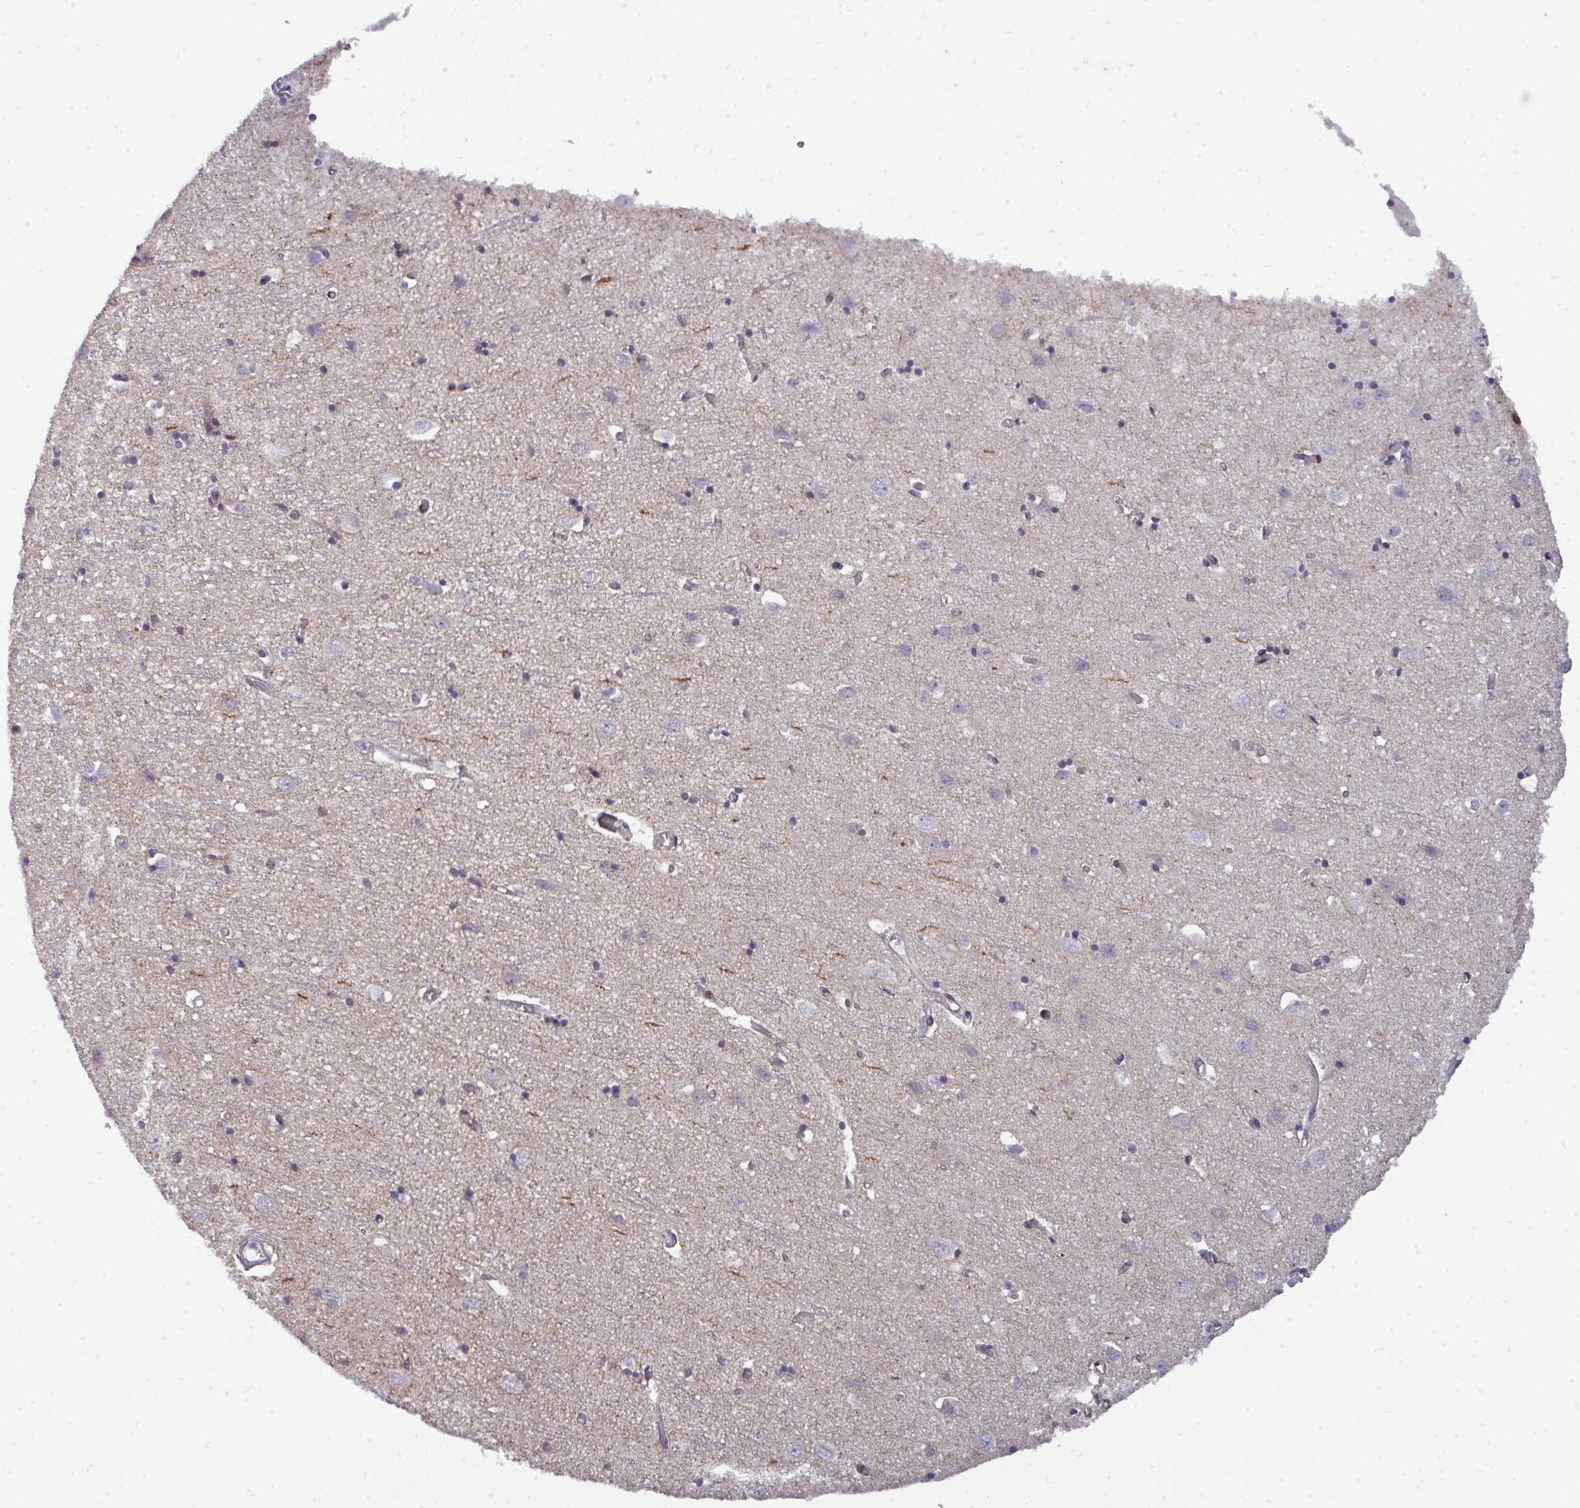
{"staining": {"intensity": "negative", "quantity": "none", "location": "none"}, "tissue": "cerebral cortex", "cell_type": "Endothelial cells", "image_type": "normal", "snomed": [{"axis": "morphology", "description": "Normal tissue, NOS"}, {"axis": "topography", "description": "Cerebral cortex"}], "caption": "Unremarkable cerebral cortex was stained to show a protein in brown. There is no significant expression in endothelial cells. (DAB immunohistochemistry (IHC) with hematoxylin counter stain).", "gene": "ATF1", "patient": {"sex": "male", "age": 70}}